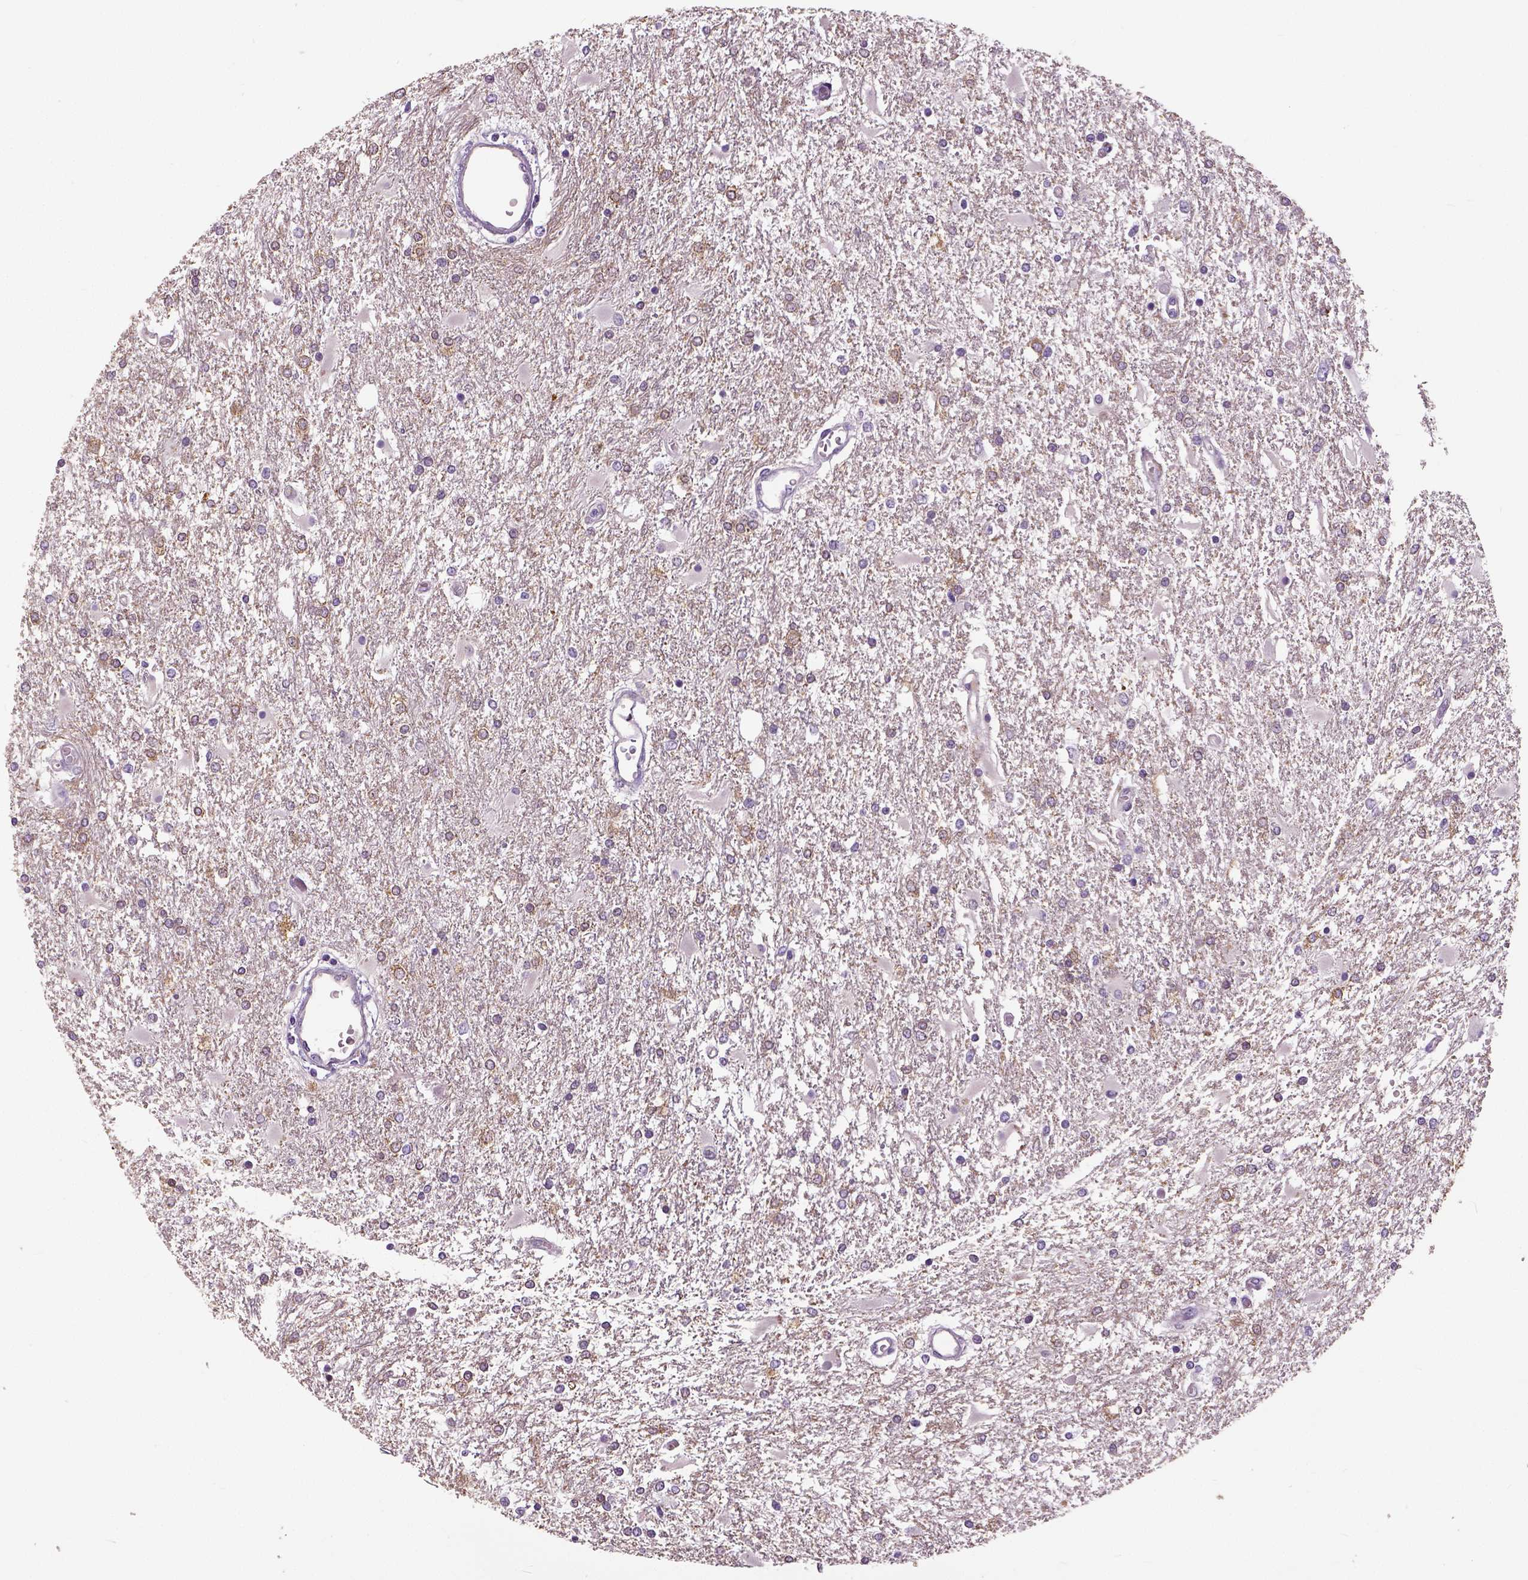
{"staining": {"intensity": "weak", "quantity": "<25%", "location": "cytoplasmic/membranous"}, "tissue": "glioma", "cell_type": "Tumor cells", "image_type": "cancer", "snomed": [{"axis": "morphology", "description": "Glioma, malignant, High grade"}, {"axis": "topography", "description": "Cerebral cortex"}], "caption": "Human malignant glioma (high-grade) stained for a protein using IHC exhibits no positivity in tumor cells.", "gene": "NECAB1", "patient": {"sex": "male", "age": 79}}